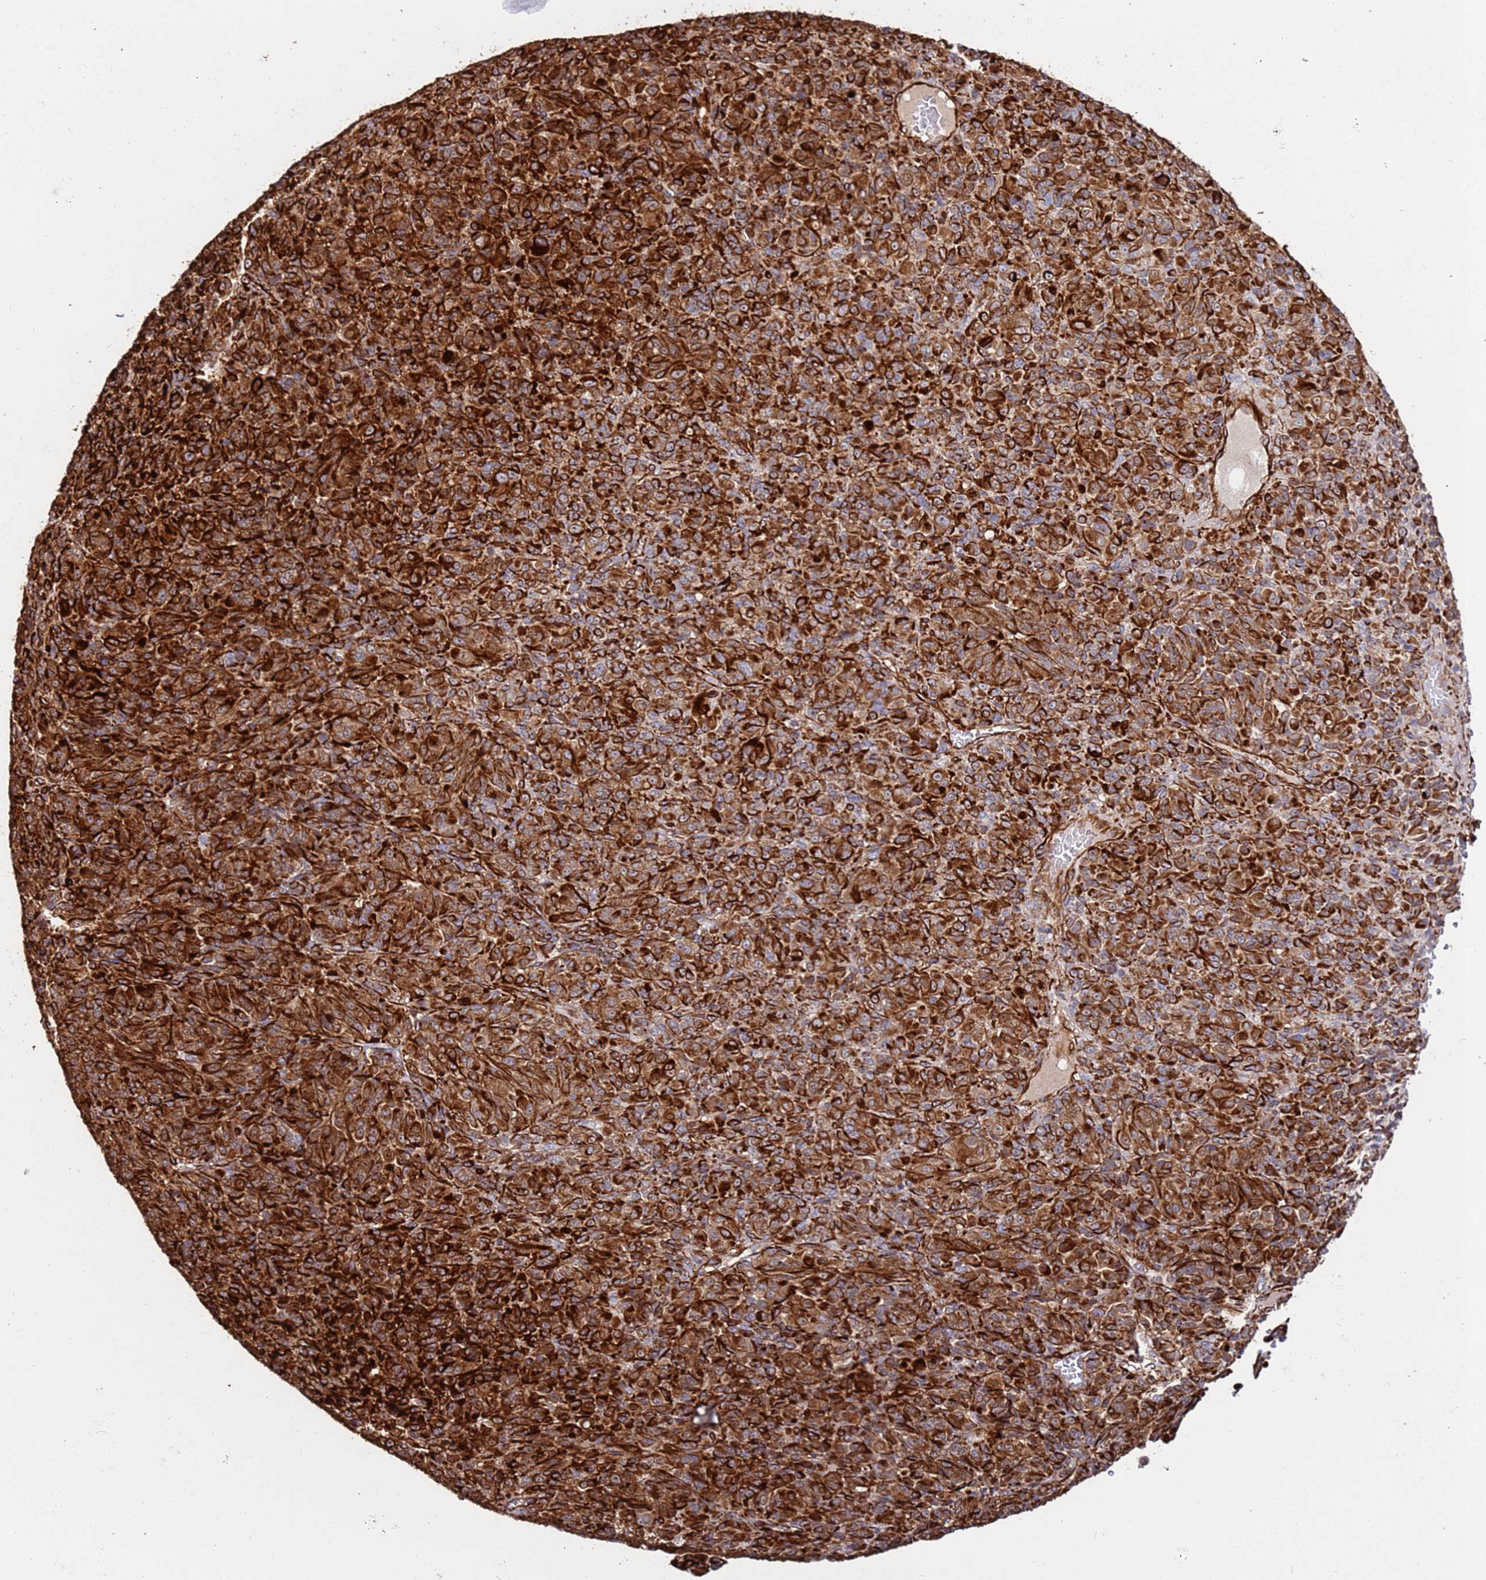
{"staining": {"intensity": "strong", "quantity": ">75%", "location": "cytoplasmic/membranous"}, "tissue": "melanoma", "cell_type": "Tumor cells", "image_type": "cancer", "snomed": [{"axis": "morphology", "description": "Malignant melanoma, Metastatic site"}, {"axis": "topography", "description": "Brain"}], "caption": "DAB immunohistochemical staining of human melanoma displays strong cytoplasmic/membranous protein expression in about >75% of tumor cells.", "gene": "MRGPRE", "patient": {"sex": "female", "age": 56}}